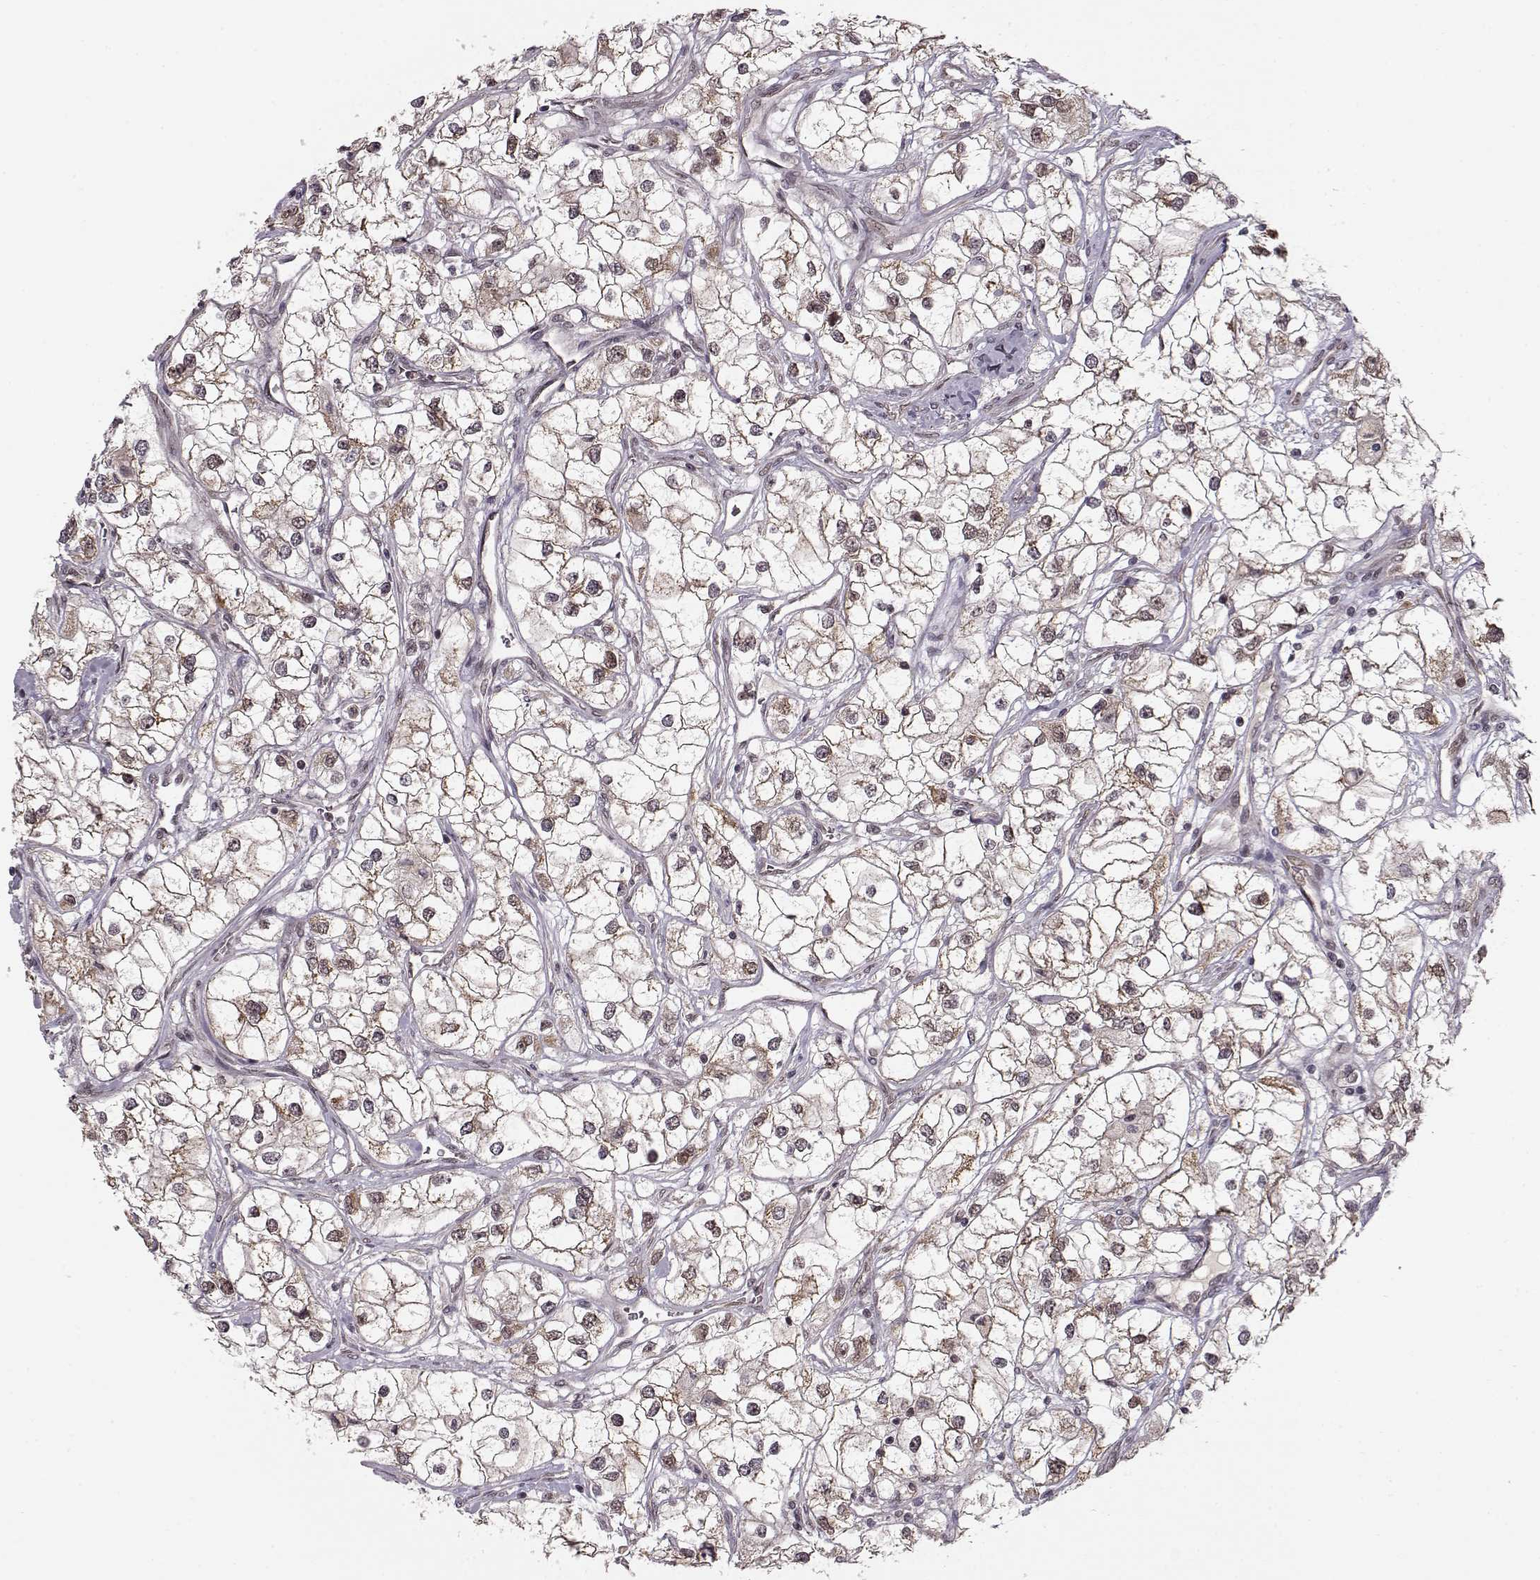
{"staining": {"intensity": "moderate", "quantity": ">75%", "location": "cytoplasmic/membranous"}, "tissue": "renal cancer", "cell_type": "Tumor cells", "image_type": "cancer", "snomed": [{"axis": "morphology", "description": "Adenocarcinoma, NOS"}, {"axis": "topography", "description": "Kidney"}], "caption": "Protein staining of adenocarcinoma (renal) tissue reveals moderate cytoplasmic/membranous positivity in approximately >75% of tumor cells.", "gene": "RAI1", "patient": {"sex": "male", "age": 59}}